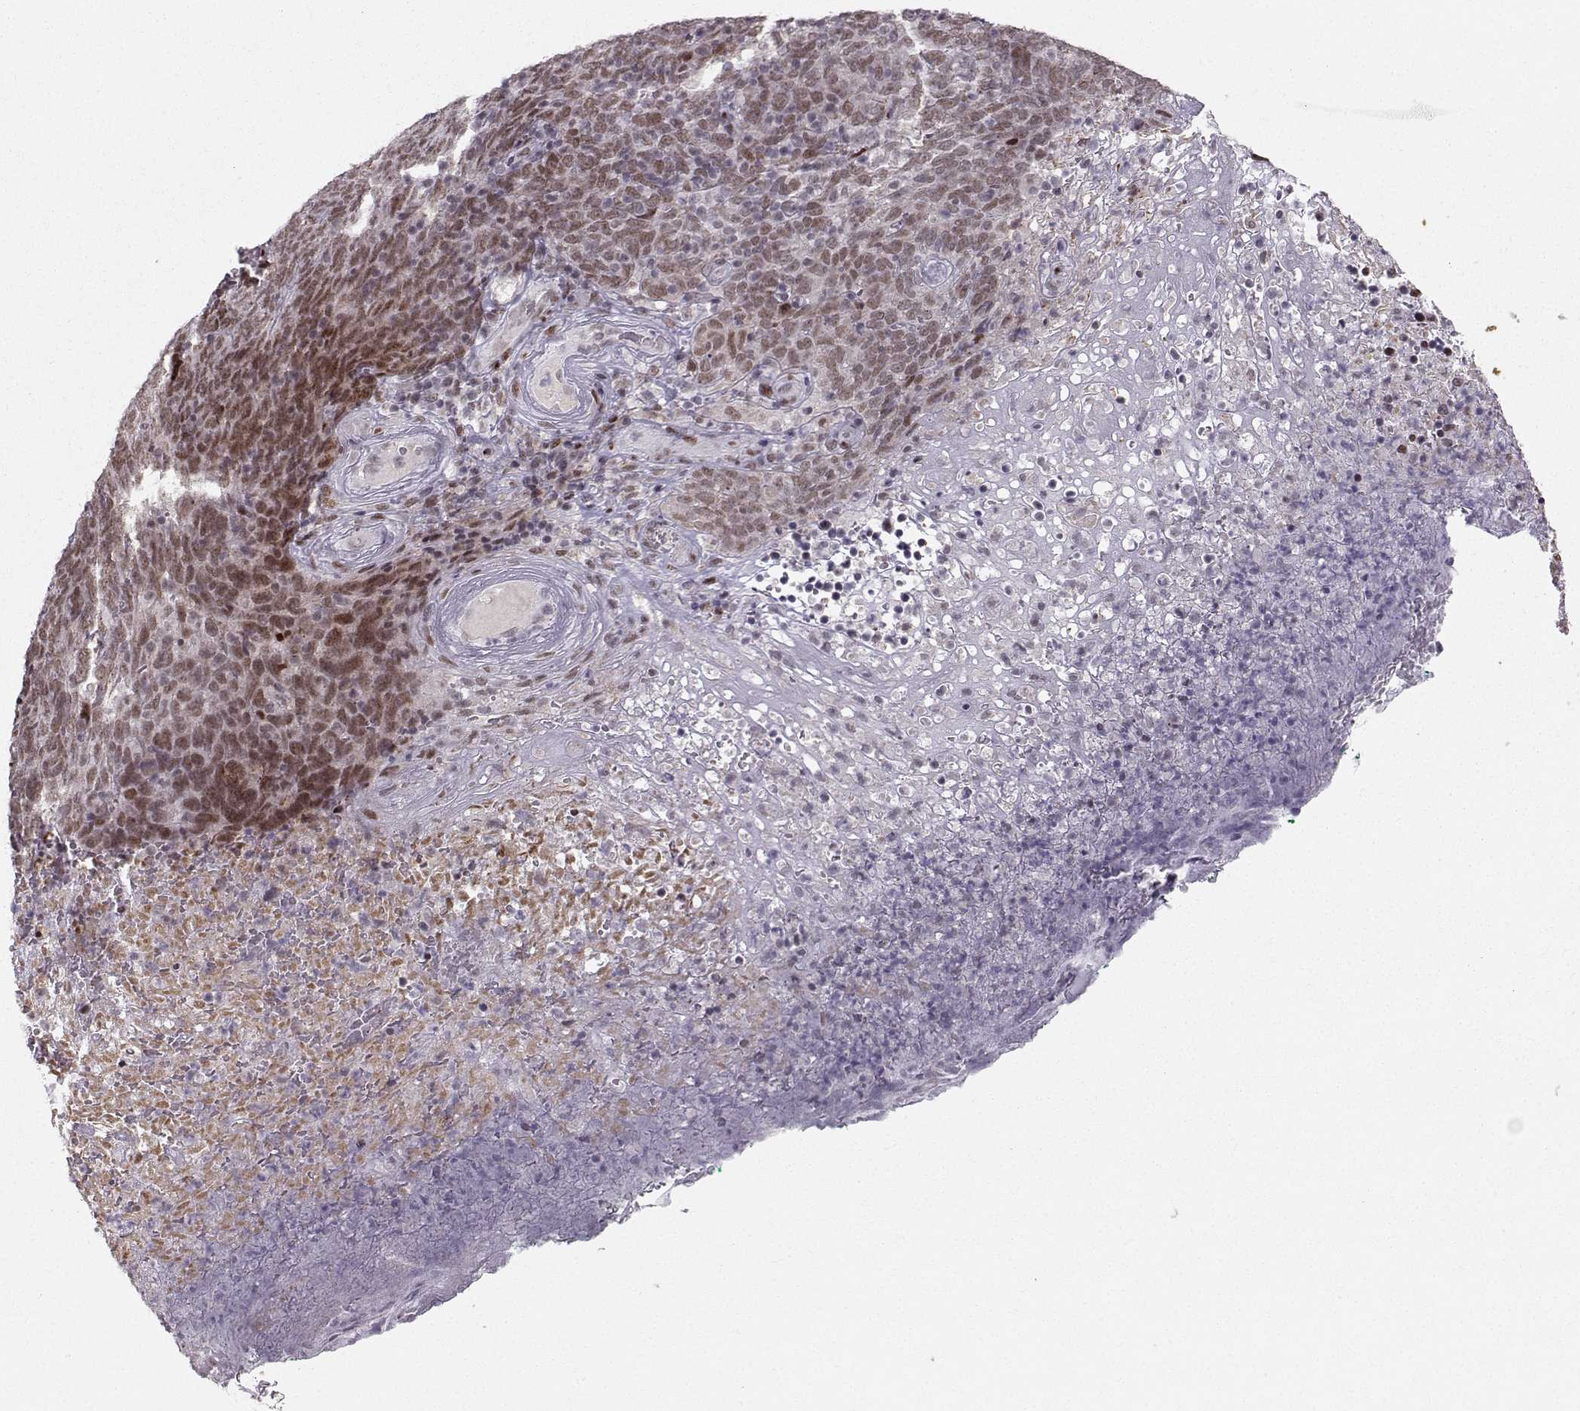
{"staining": {"intensity": "moderate", "quantity": "25%-75%", "location": "nuclear"}, "tissue": "skin cancer", "cell_type": "Tumor cells", "image_type": "cancer", "snomed": [{"axis": "morphology", "description": "Squamous cell carcinoma, NOS"}, {"axis": "topography", "description": "Skin"}, {"axis": "topography", "description": "Anal"}], "caption": "Brown immunohistochemical staining in squamous cell carcinoma (skin) demonstrates moderate nuclear positivity in about 25%-75% of tumor cells.", "gene": "SNAPC2", "patient": {"sex": "female", "age": 51}}